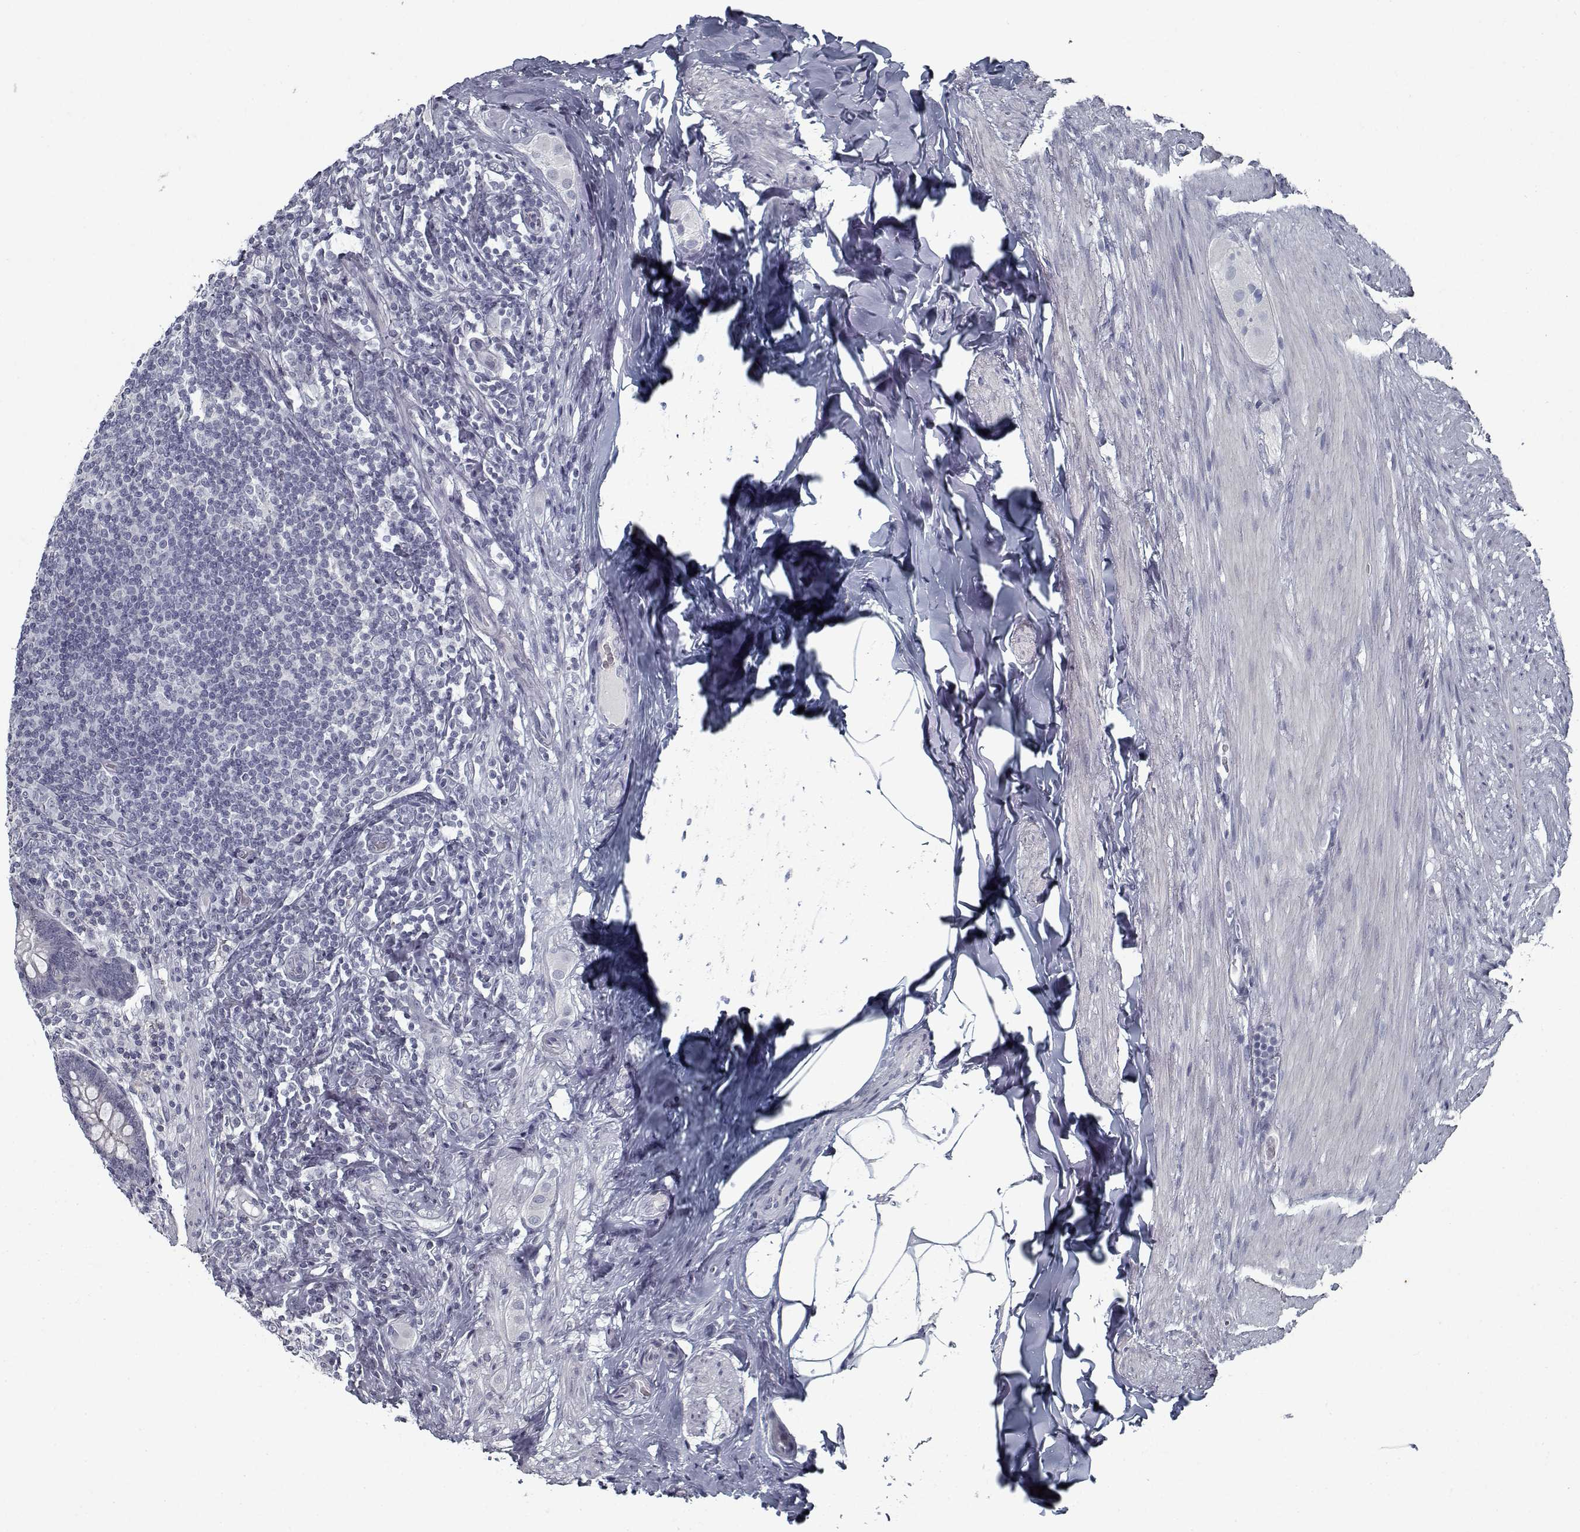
{"staining": {"intensity": "negative", "quantity": "none", "location": "none"}, "tissue": "appendix", "cell_type": "Glandular cells", "image_type": "normal", "snomed": [{"axis": "morphology", "description": "Normal tissue, NOS"}, {"axis": "topography", "description": "Appendix"}], "caption": "Glandular cells show no significant expression in unremarkable appendix. The staining was performed using DAB (3,3'-diaminobenzidine) to visualize the protein expression in brown, while the nuclei were stained in blue with hematoxylin (Magnification: 20x).", "gene": "GAD2", "patient": {"sex": "male", "age": 47}}